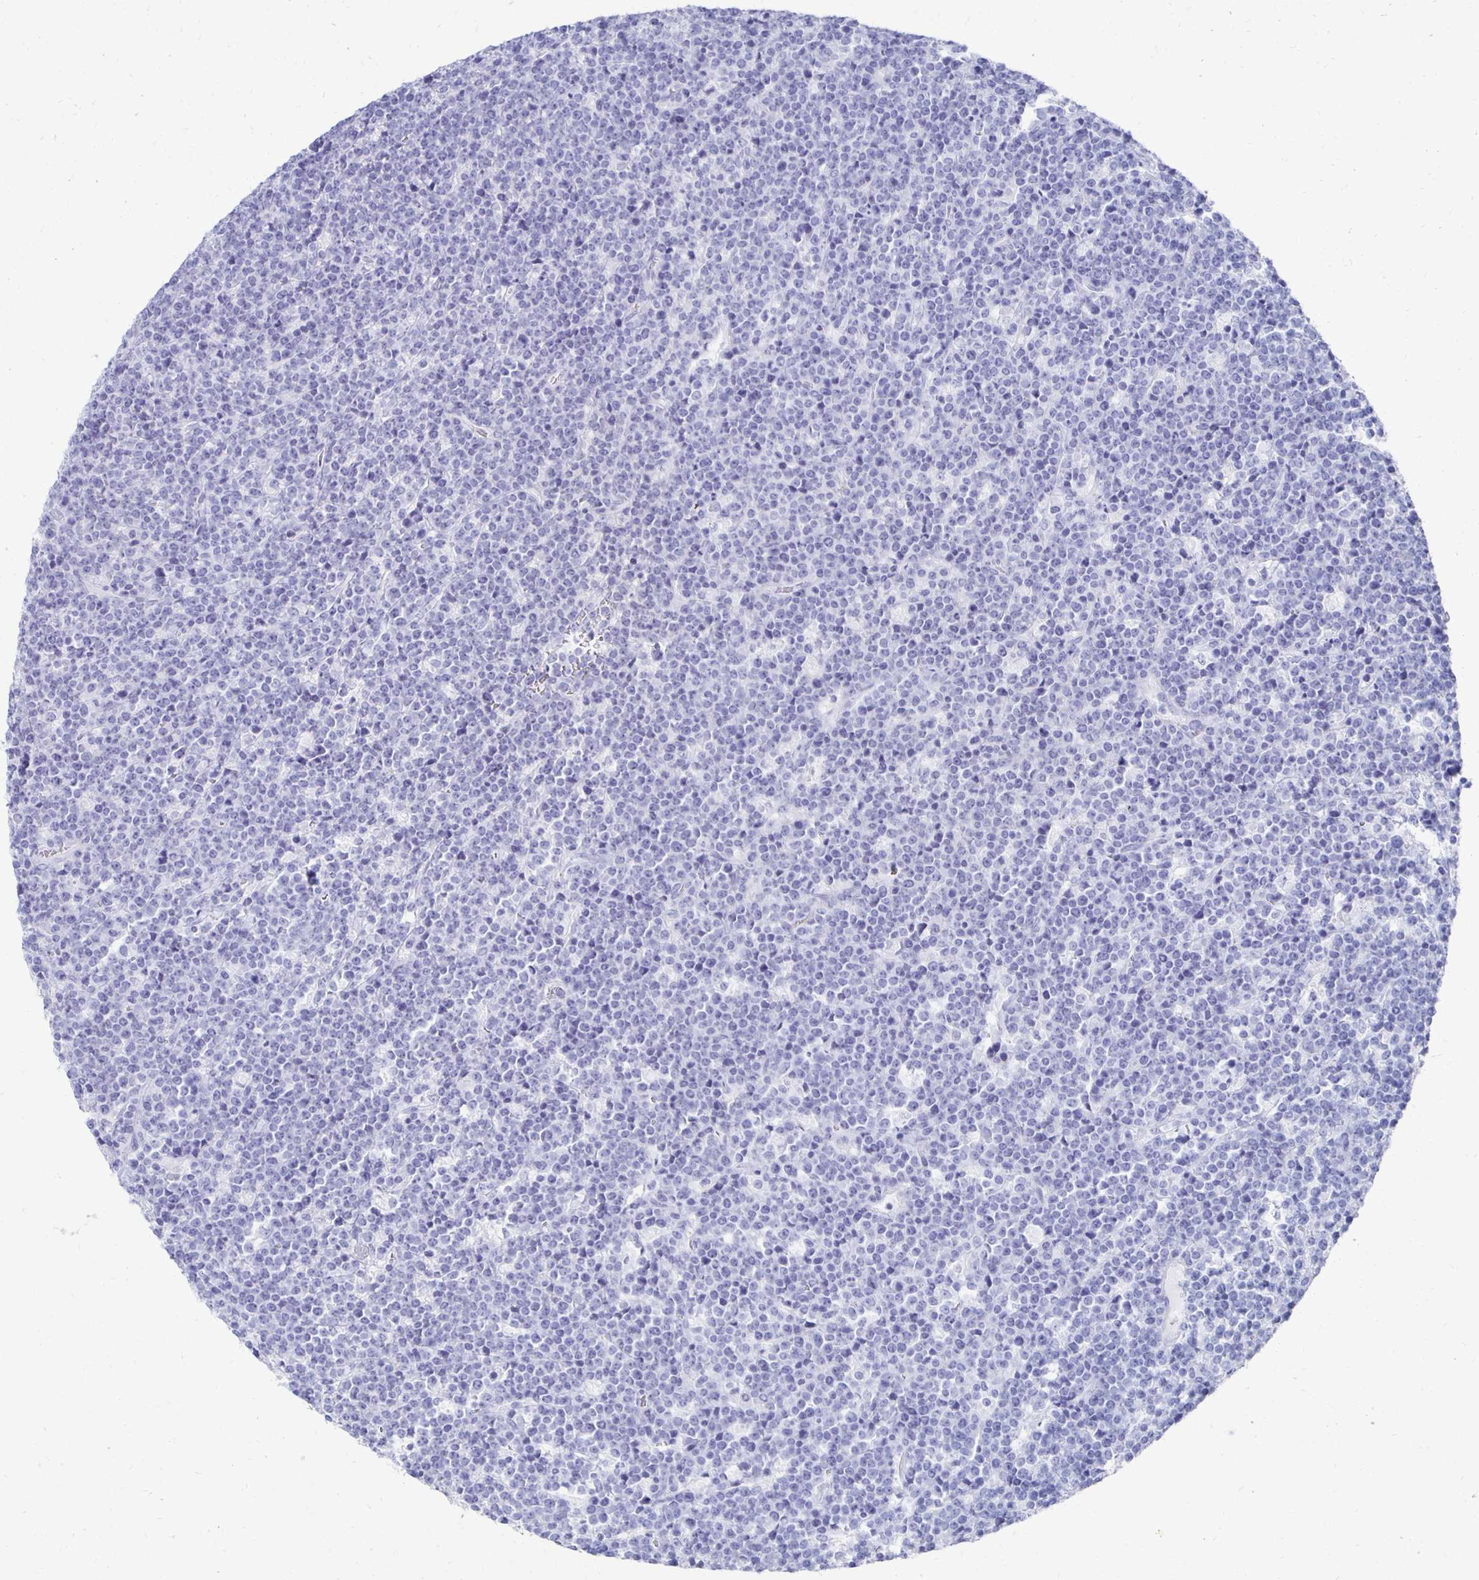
{"staining": {"intensity": "negative", "quantity": "none", "location": "none"}, "tissue": "lymphoma", "cell_type": "Tumor cells", "image_type": "cancer", "snomed": [{"axis": "morphology", "description": "Malignant lymphoma, non-Hodgkin's type, High grade"}, {"axis": "topography", "description": "Ovary"}], "caption": "A high-resolution image shows IHC staining of lymphoma, which reveals no significant positivity in tumor cells.", "gene": "PRDM7", "patient": {"sex": "female", "age": 56}}